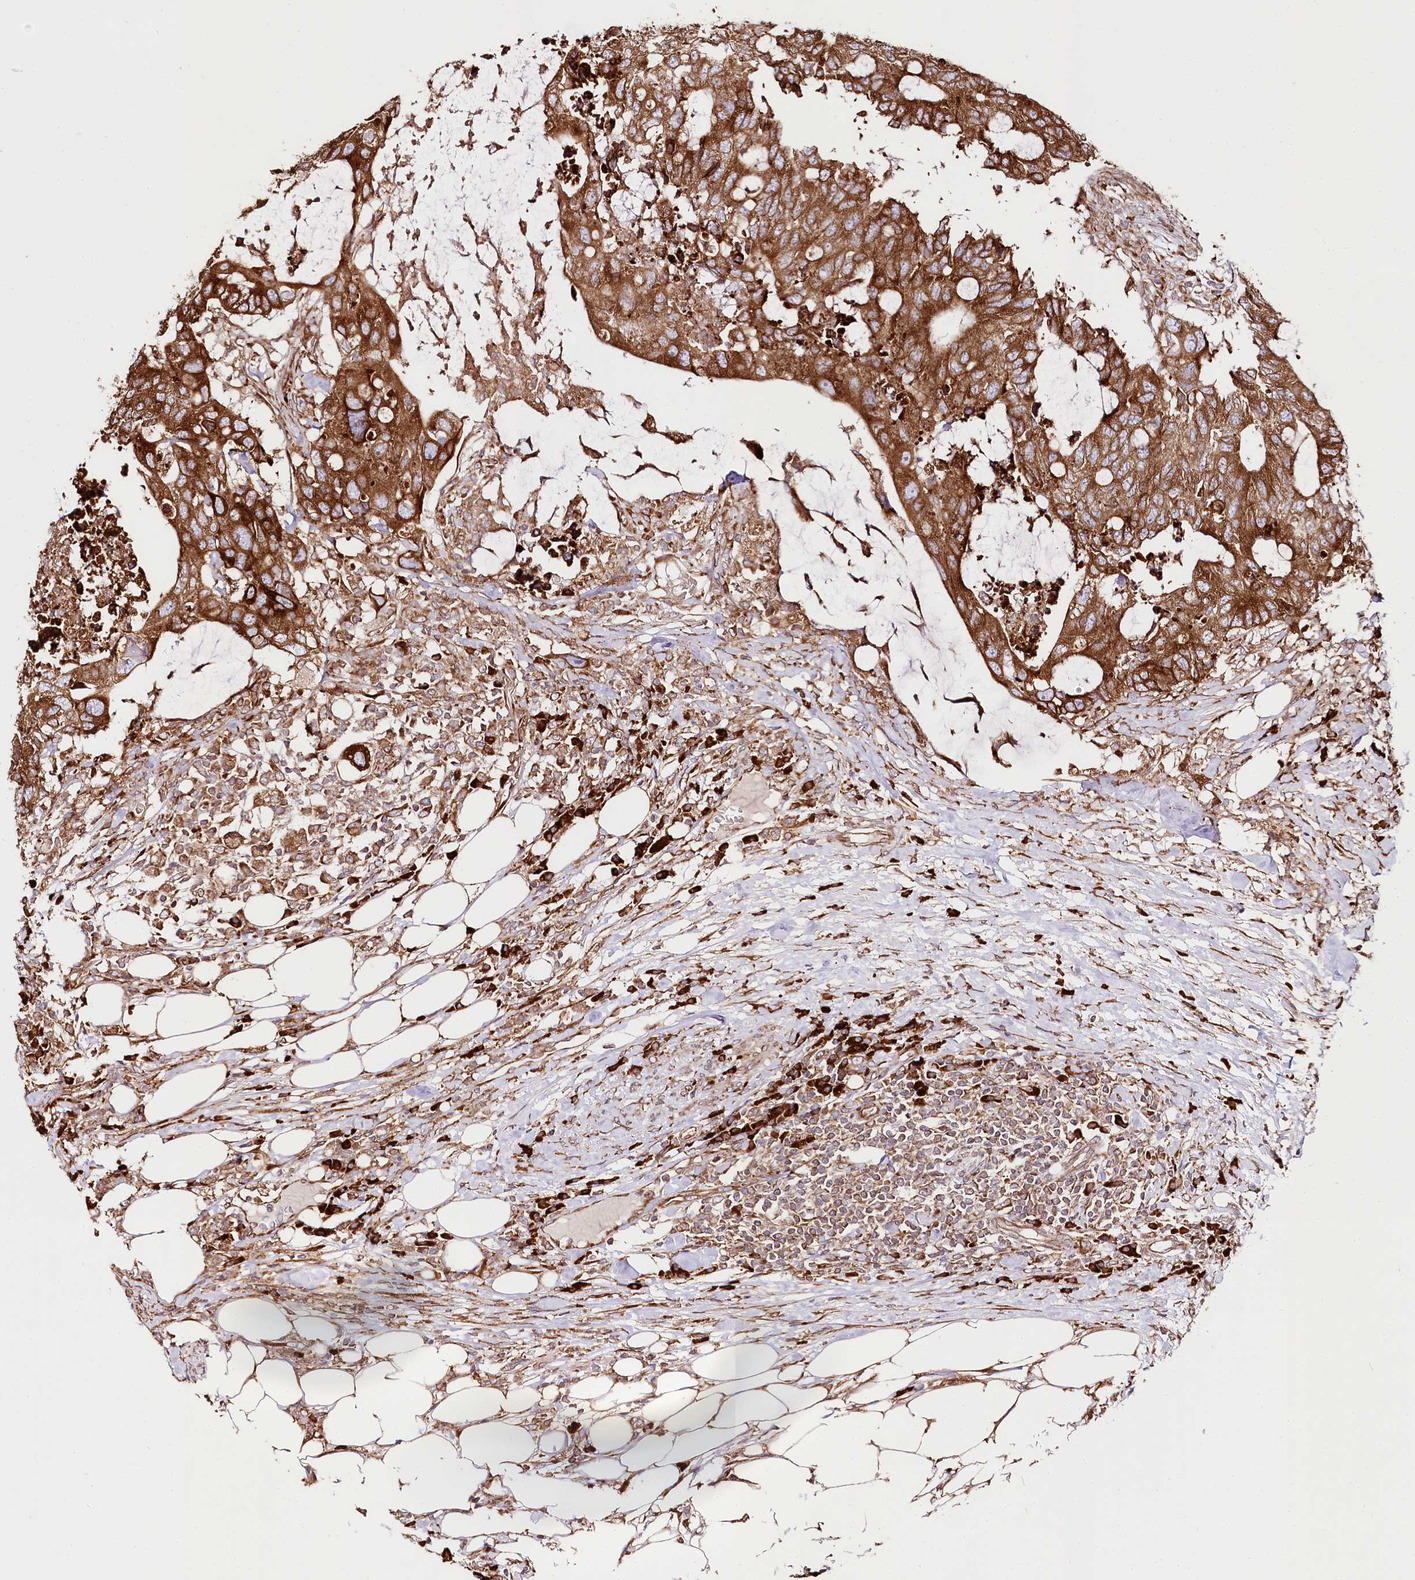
{"staining": {"intensity": "strong", "quantity": ">75%", "location": "cytoplasmic/membranous"}, "tissue": "colorectal cancer", "cell_type": "Tumor cells", "image_type": "cancer", "snomed": [{"axis": "morphology", "description": "Adenocarcinoma, NOS"}, {"axis": "topography", "description": "Colon"}], "caption": "Human colorectal adenocarcinoma stained for a protein (brown) displays strong cytoplasmic/membranous positive expression in about >75% of tumor cells.", "gene": "CNPY2", "patient": {"sex": "male", "age": 71}}